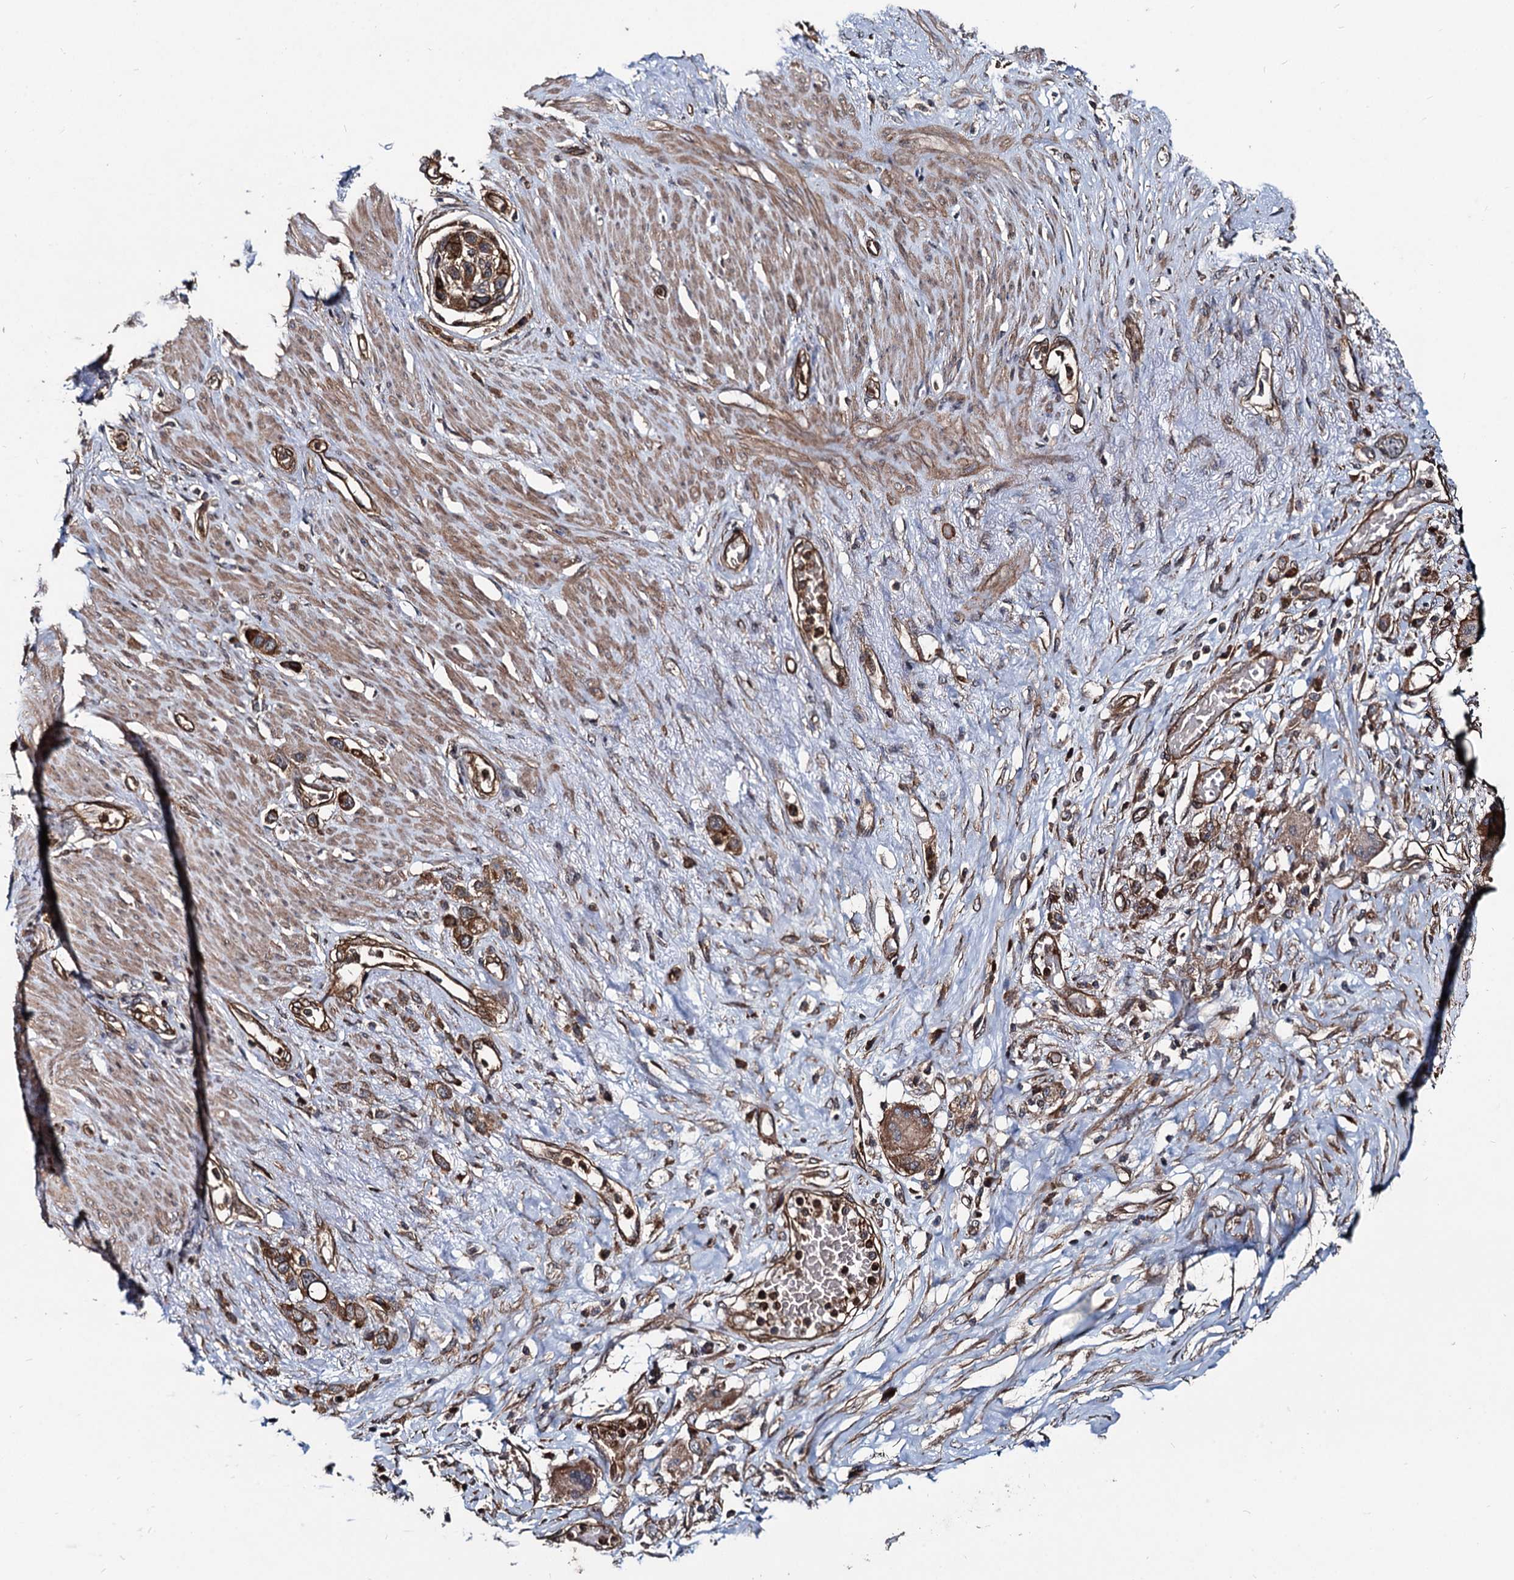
{"staining": {"intensity": "strong", "quantity": ">75%", "location": "cytoplasmic/membranous"}, "tissue": "stomach cancer", "cell_type": "Tumor cells", "image_type": "cancer", "snomed": [{"axis": "morphology", "description": "Adenocarcinoma, NOS"}, {"axis": "morphology", "description": "Adenocarcinoma, High grade"}, {"axis": "topography", "description": "Stomach, upper"}, {"axis": "topography", "description": "Stomach, lower"}], "caption": "Tumor cells show high levels of strong cytoplasmic/membranous expression in approximately >75% of cells in human stomach cancer. The staining is performed using DAB brown chromogen to label protein expression. The nuclei are counter-stained blue using hematoxylin.", "gene": "SVIP", "patient": {"sex": "female", "age": 65}}